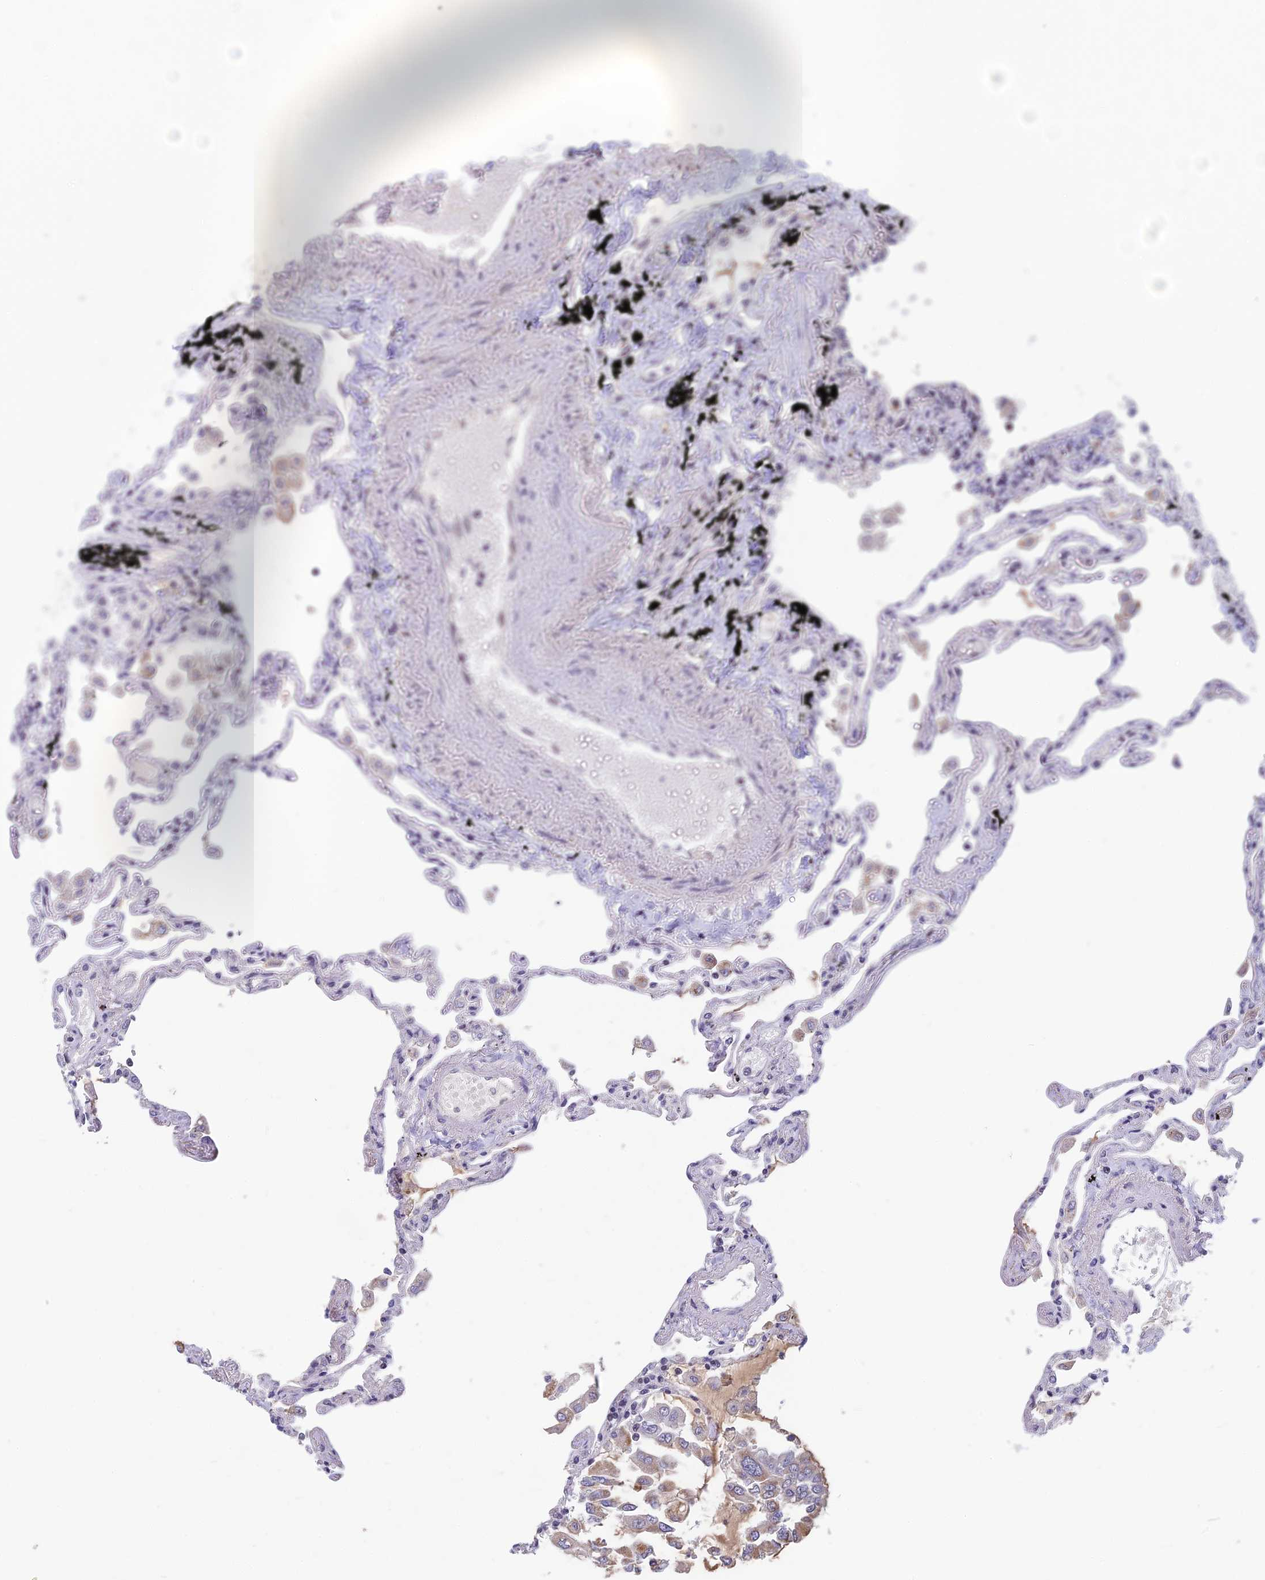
{"staining": {"intensity": "moderate", "quantity": "<25%", "location": "nuclear"}, "tissue": "lung", "cell_type": "Alveolar cells", "image_type": "normal", "snomed": [{"axis": "morphology", "description": "Normal tissue, NOS"}, {"axis": "topography", "description": "Lung"}], "caption": "Lung stained for a protein (brown) demonstrates moderate nuclear positive positivity in approximately <25% of alveolar cells.", "gene": "MT", "patient": {"sex": "female", "age": 67}}